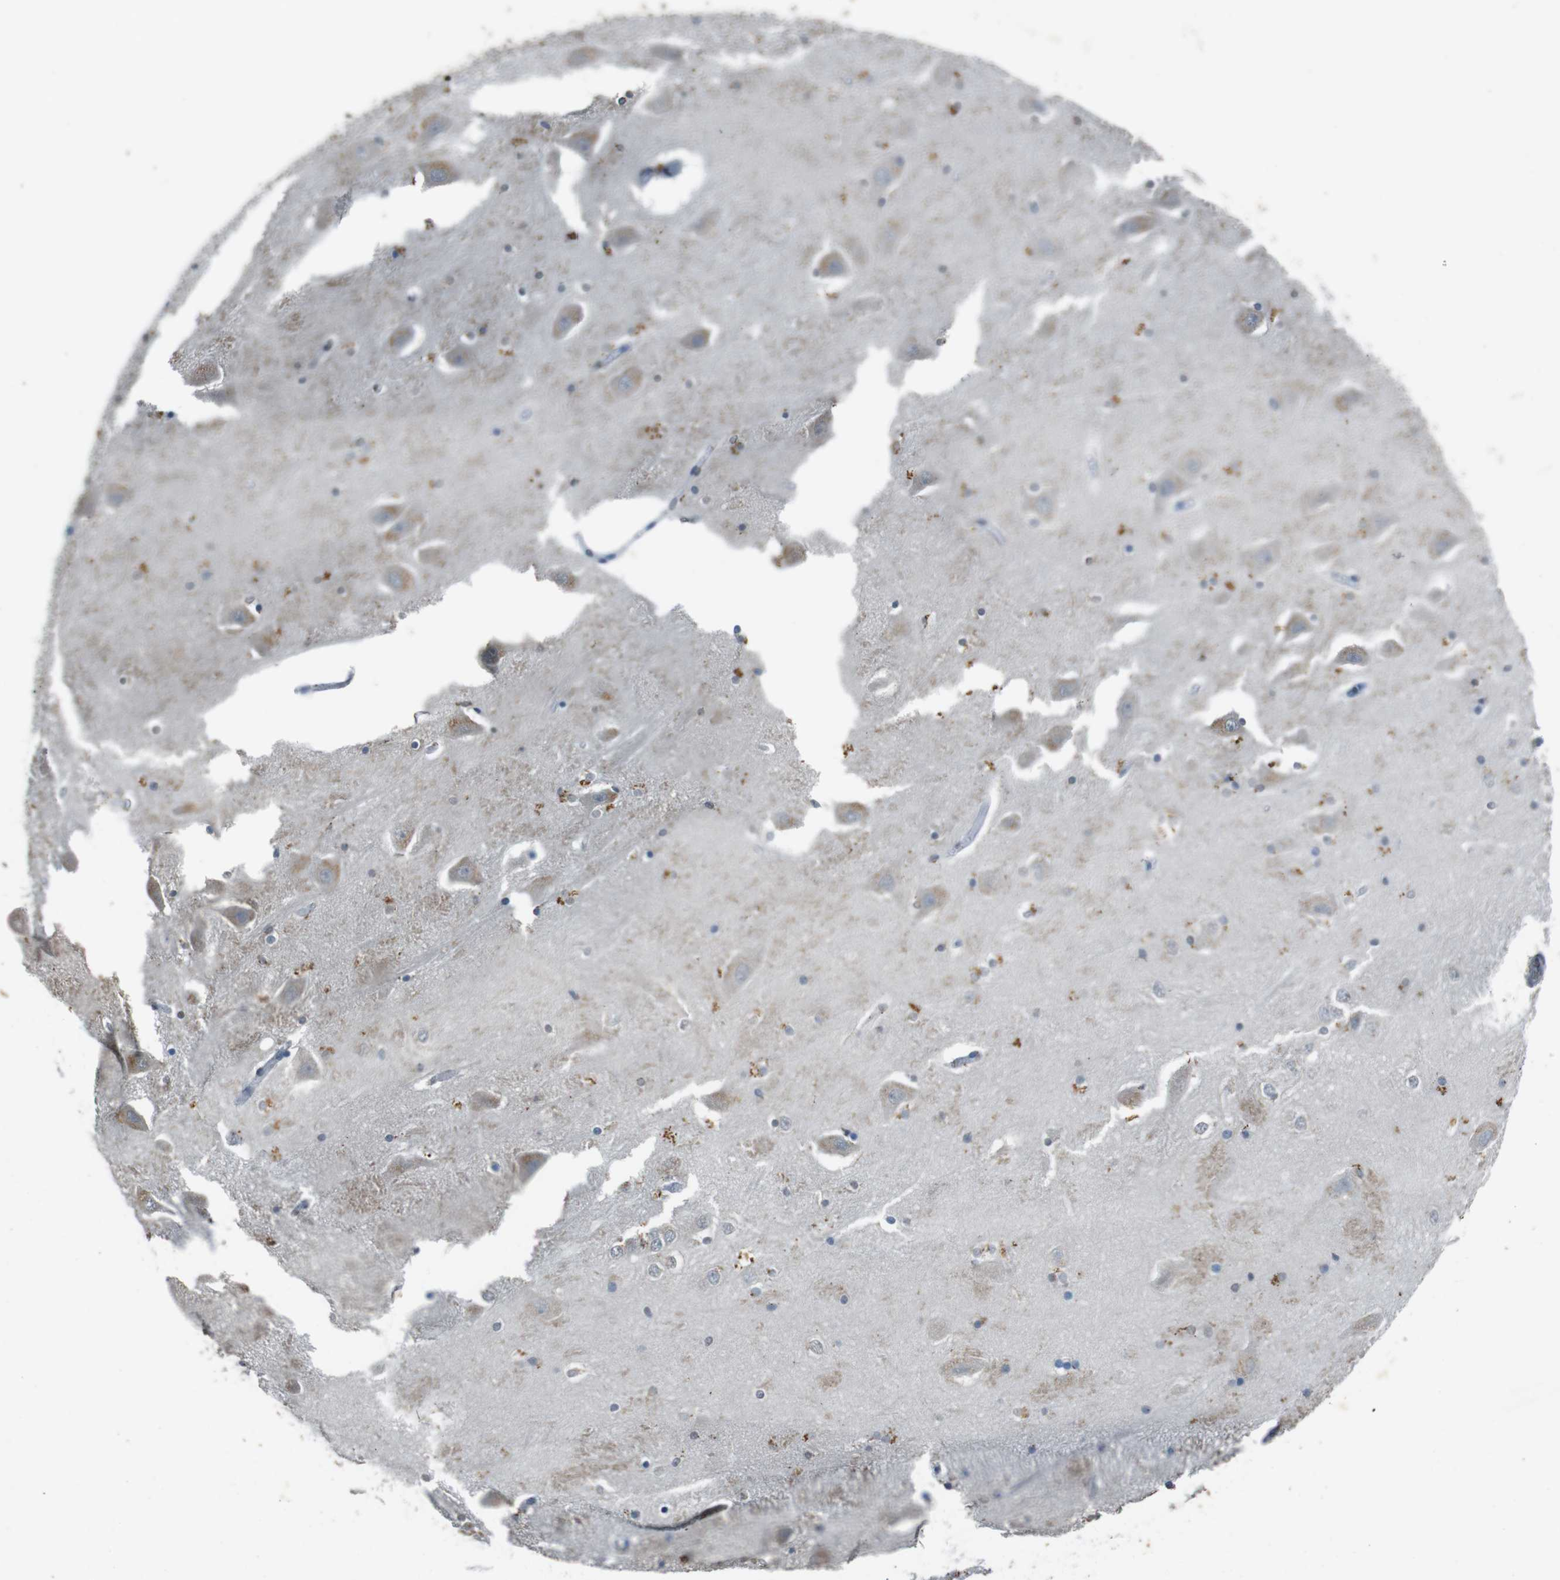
{"staining": {"intensity": "weak", "quantity": "<25%", "location": "cytoplasmic/membranous"}, "tissue": "hippocampus", "cell_type": "Glial cells", "image_type": "normal", "snomed": [{"axis": "morphology", "description": "Normal tissue, NOS"}, {"axis": "topography", "description": "Hippocampus"}], "caption": "The micrograph shows no significant expression in glial cells of hippocampus.", "gene": "STBD1", "patient": {"sex": "male", "age": 45}}